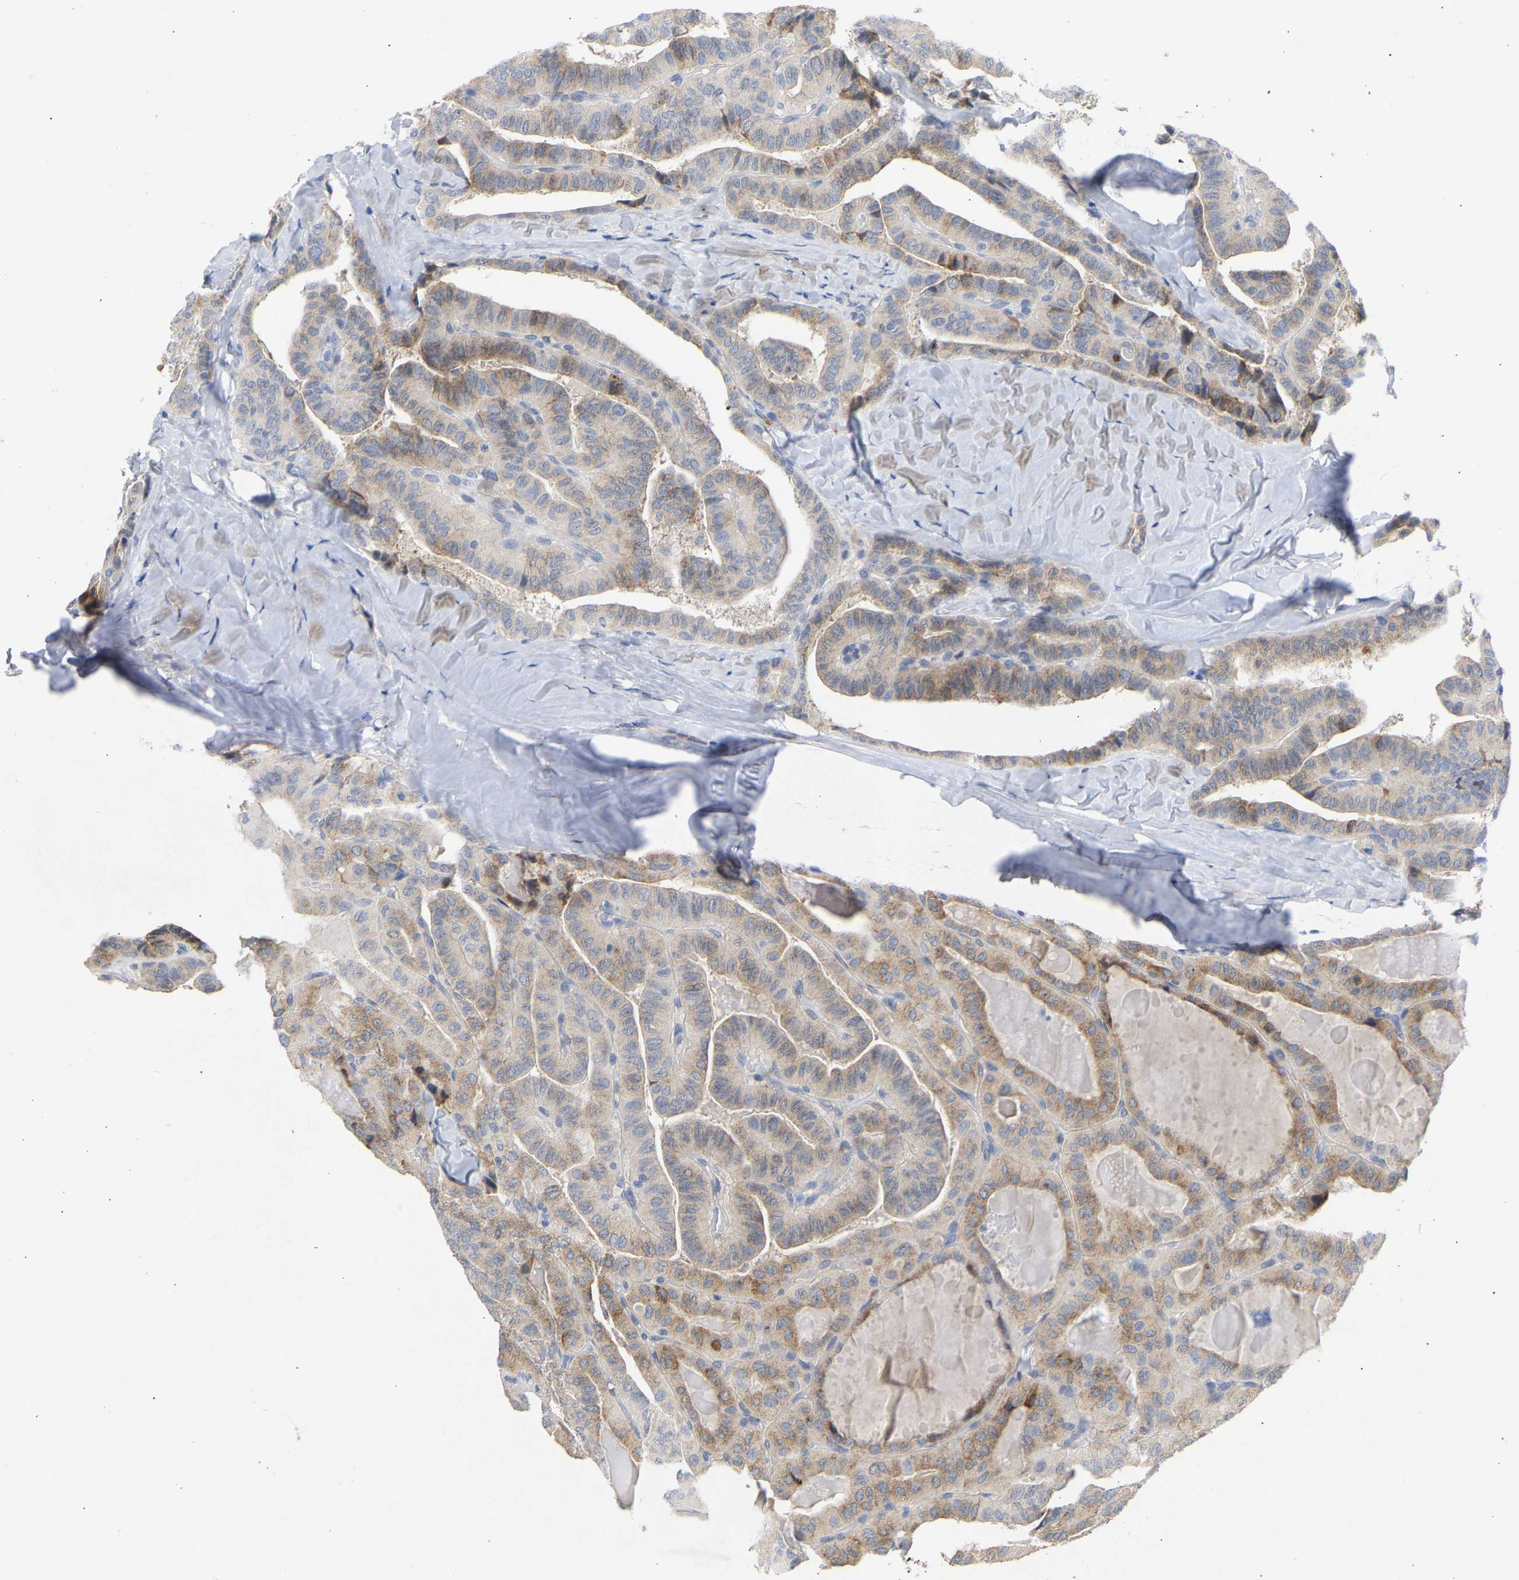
{"staining": {"intensity": "moderate", "quantity": "25%-75%", "location": "cytoplasmic/membranous"}, "tissue": "thyroid cancer", "cell_type": "Tumor cells", "image_type": "cancer", "snomed": [{"axis": "morphology", "description": "Papillary adenocarcinoma, NOS"}, {"axis": "topography", "description": "Thyroid gland"}], "caption": "About 25%-75% of tumor cells in thyroid cancer display moderate cytoplasmic/membranous protein expression as visualized by brown immunohistochemical staining.", "gene": "SELENOM", "patient": {"sex": "male", "age": 77}}